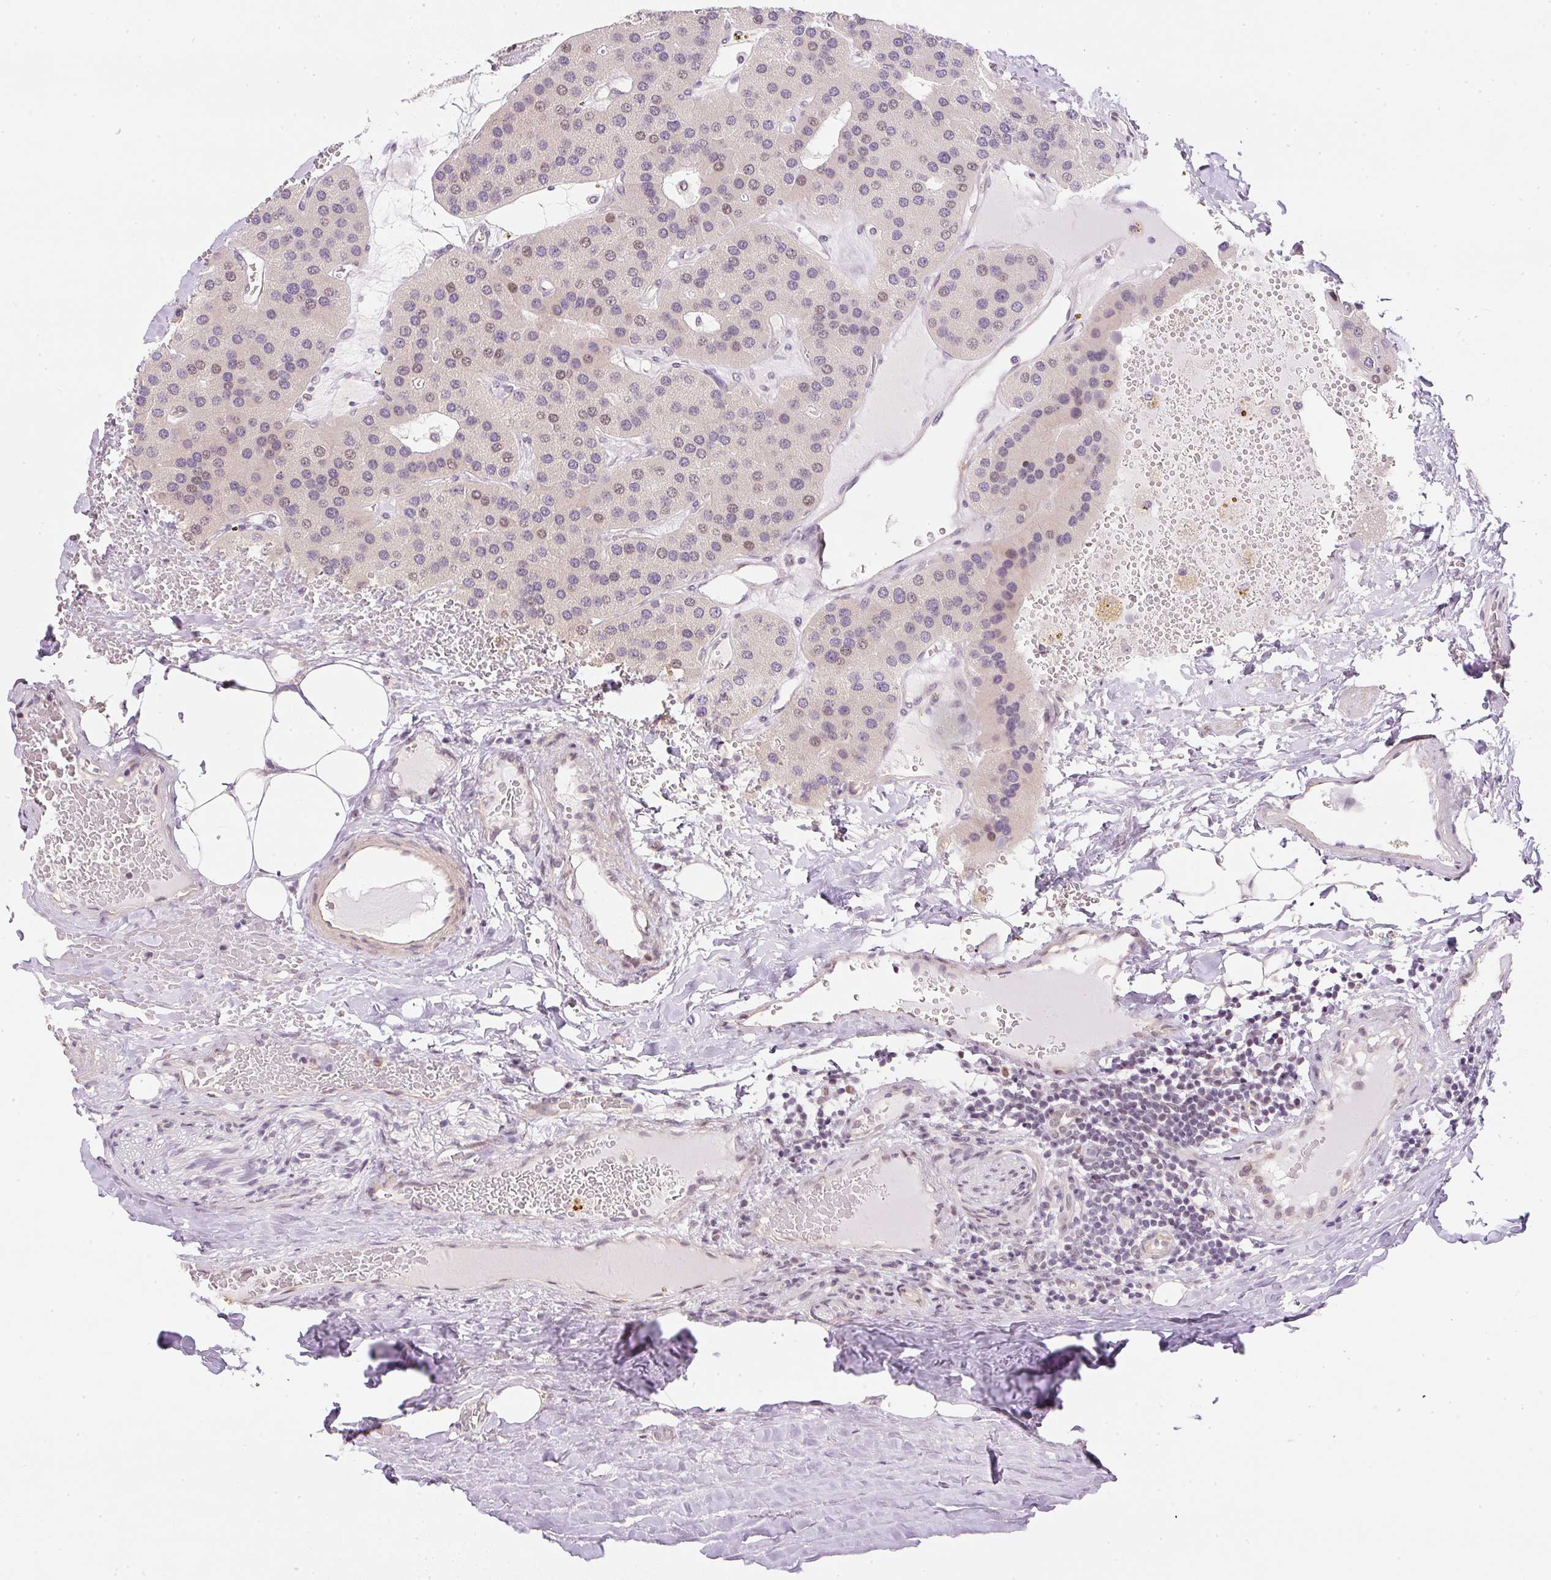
{"staining": {"intensity": "weak", "quantity": "25%-75%", "location": "nuclear"}, "tissue": "parathyroid gland", "cell_type": "Glandular cells", "image_type": "normal", "snomed": [{"axis": "morphology", "description": "Normal tissue, NOS"}, {"axis": "morphology", "description": "Adenoma, NOS"}, {"axis": "topography", "description": "Parathyroid gland"}], "caption": "Immunohistochemistry (IHC) image of unremarkable parathyroid gland stained for a protein (brown), which exhibits low levels of weak nuclear positivity in approximately 25%-75% of glandular cells.", "gene": "DPPA4", "patient": {"sex": "female", "age": 86}}